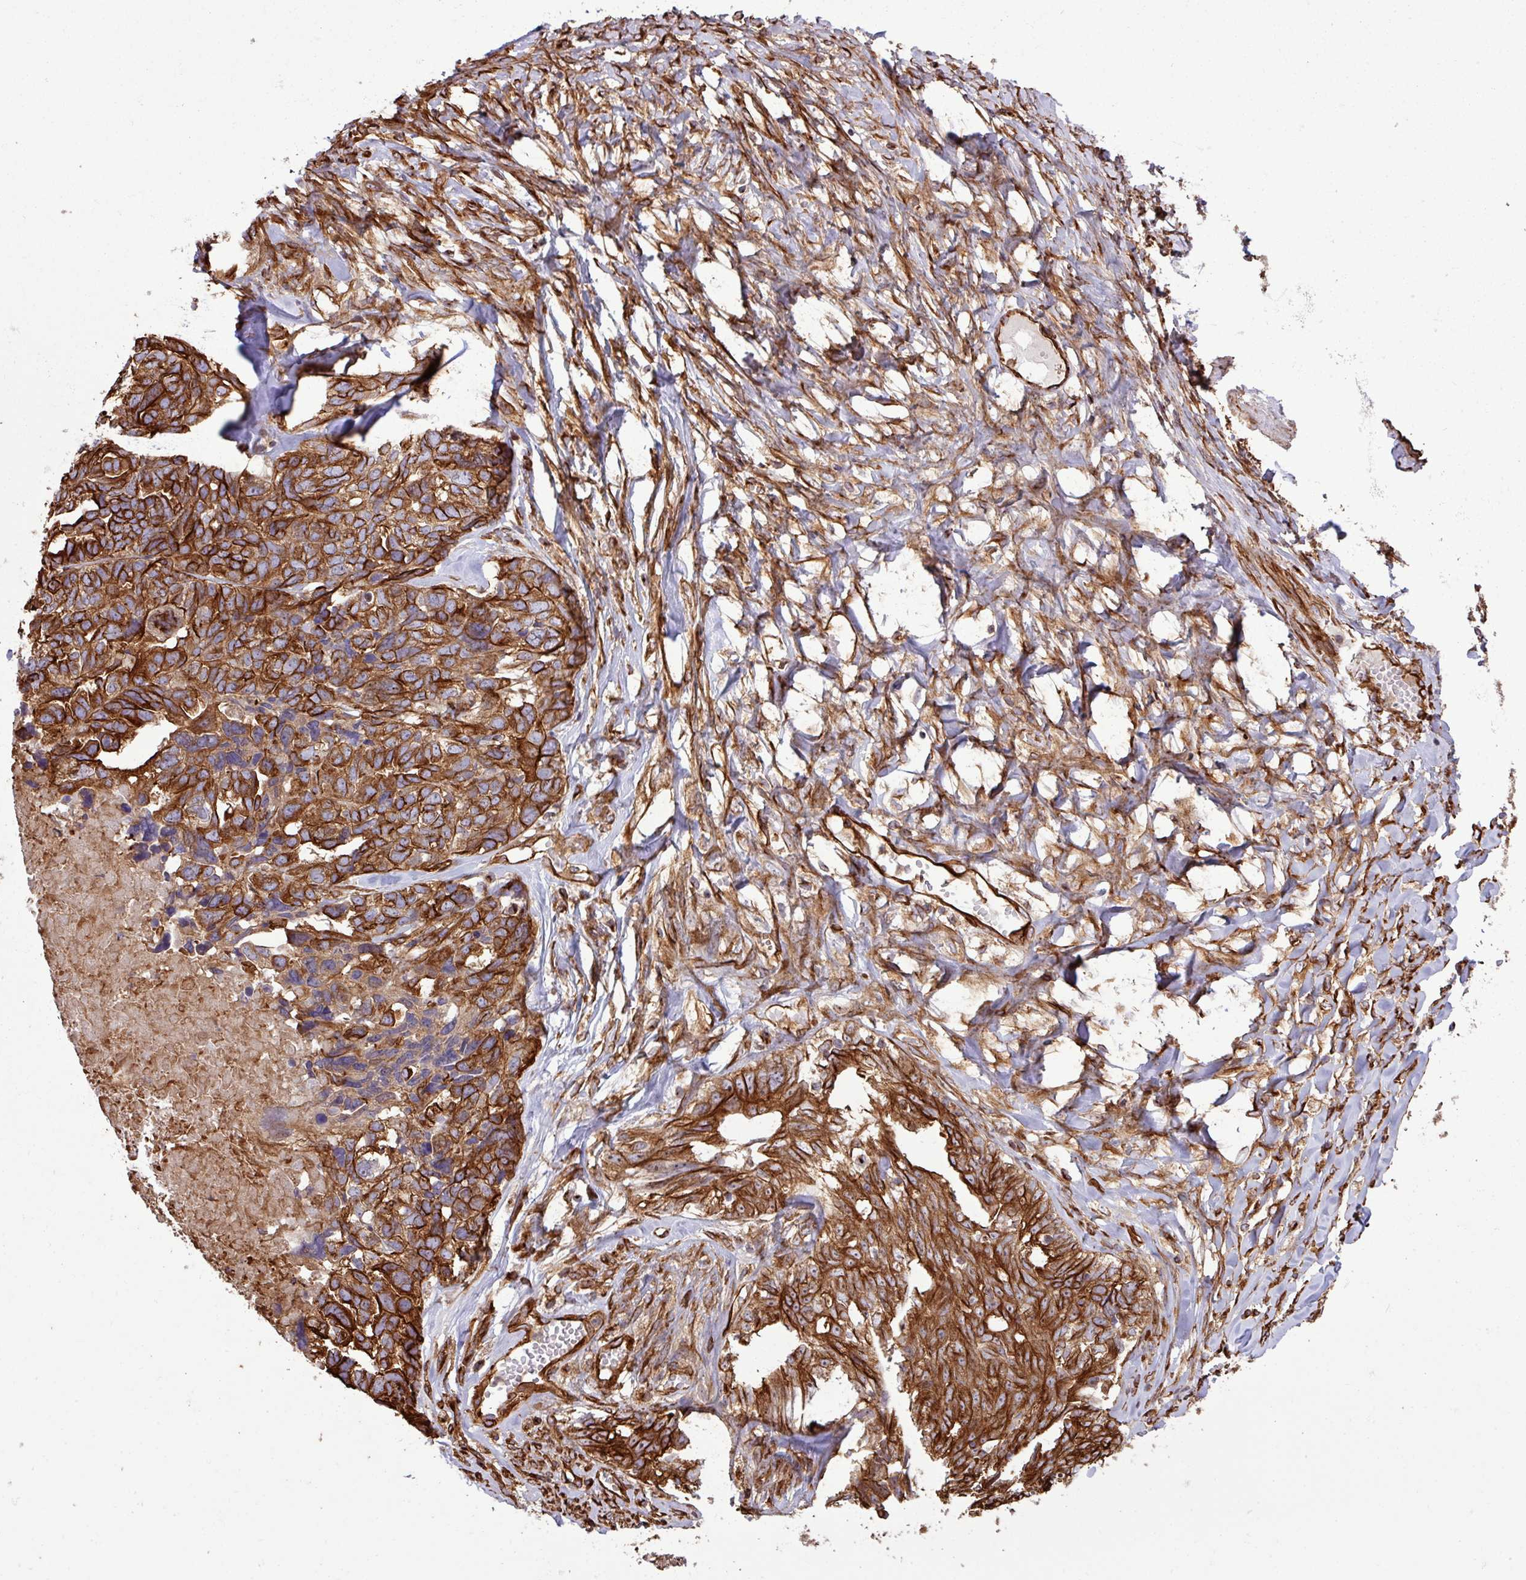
{"staining": {"intensity": "strong", "quantity": ">75%", "location": "cytoplasmic/membranous"}, "tissue": "ovarian cancer", "cell_type": "Tumor cells", "image_type": "cancer", "snomed": [{"axis": "morphology", "description": "Cystadenocarcinoma, serous, NOS"}, {"axis": "topography", "description": "Ovary"}], "caption": "The photomicrograph shows a brown stain indicating the presence of a protein in the cytoplasmic/membranous of tumor cells in ovarian cancer (serous cystadenocarcinoma).", "gene": "ZNF300", "patient": {"sex": "female", "age": 79}}